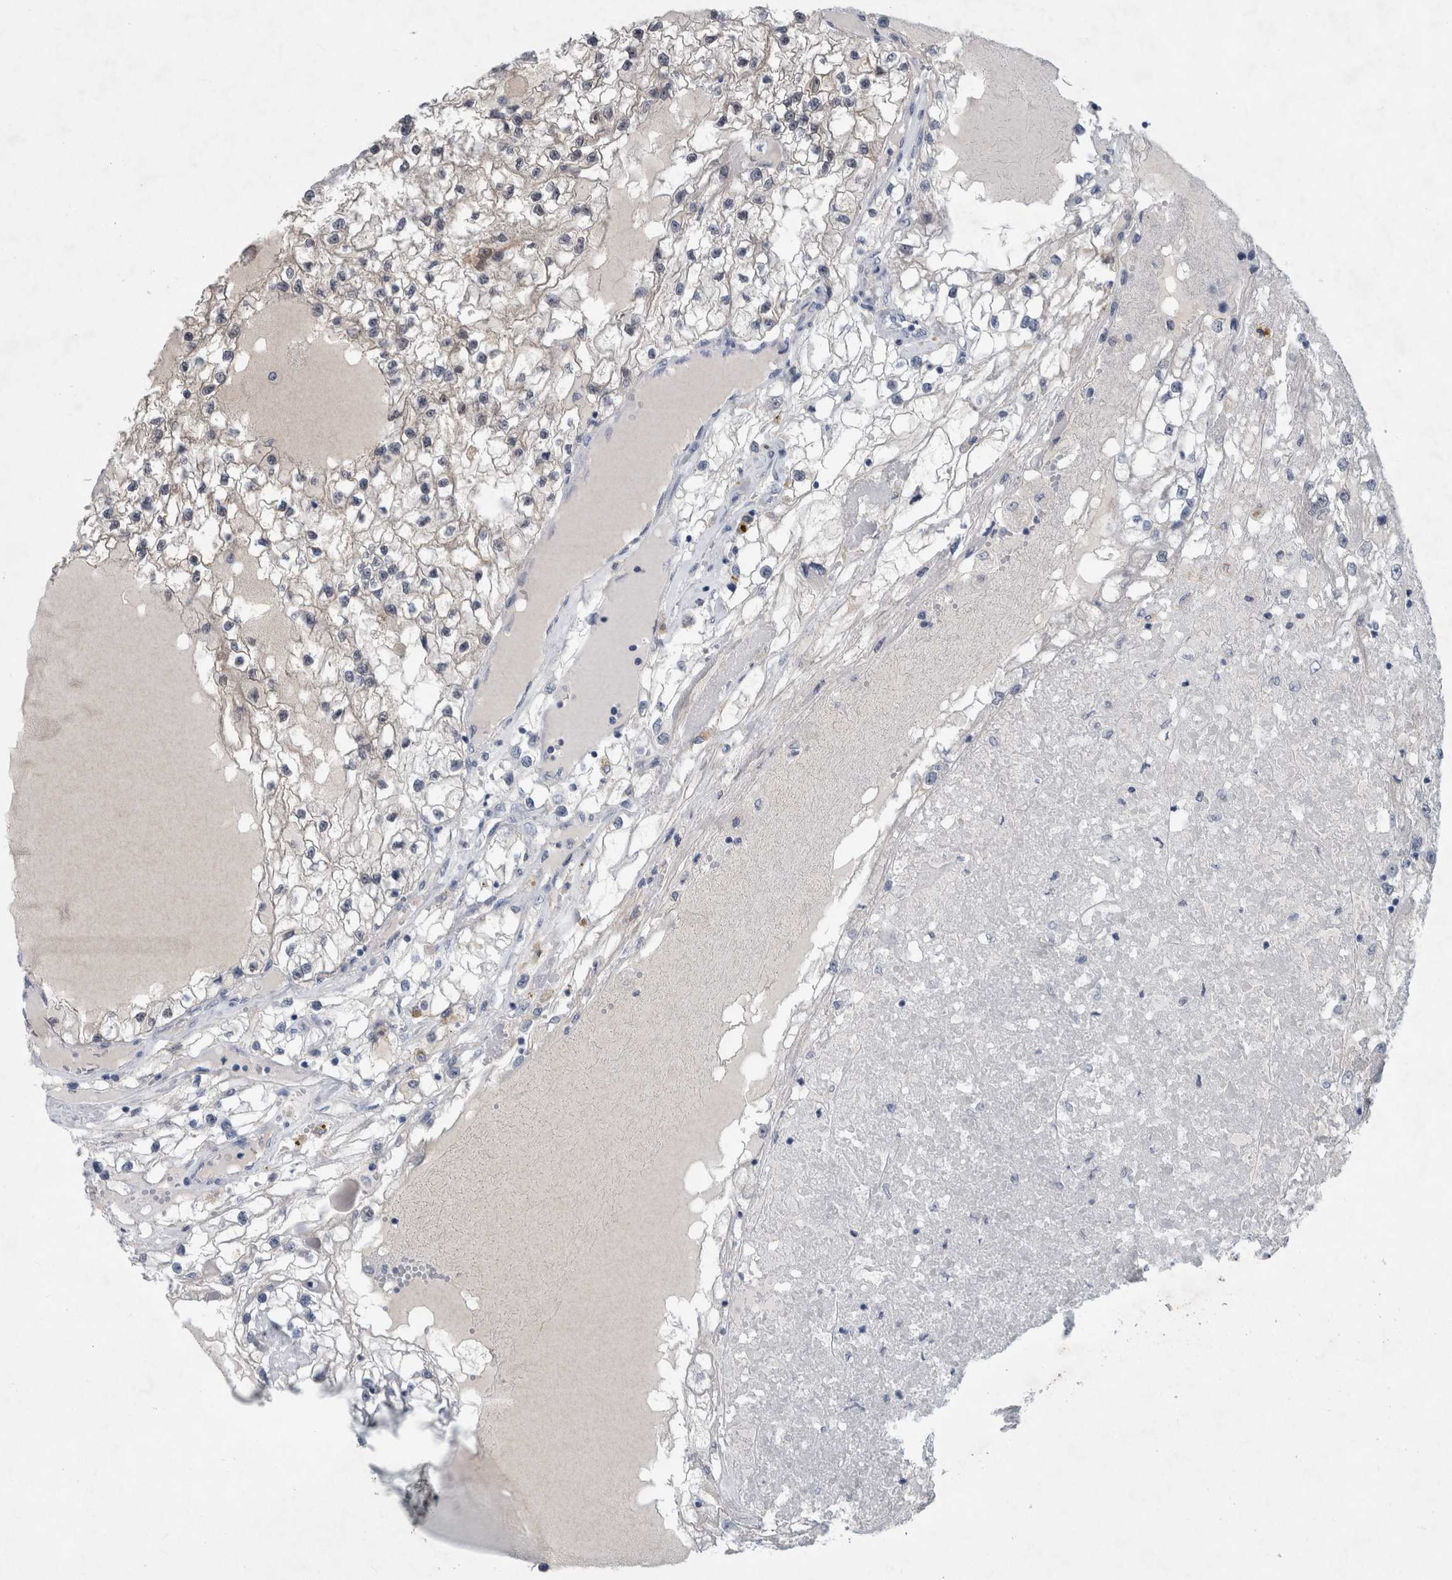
{"staining": {"intensity": "negative", "quantity": "none", "location": "none"}, "tissue": "renal cancer", "cell_type": "Tumor cells", "image_type": "cancer", "snomed": [{"axis": "morphology", "description": "Adenocarcinoma, NOS"}, {"axis": "topography", "description": "Kidney"}], "caption": "This is an immunohistochemistry photomicrograph of renal cancer. There is no staining in tumor cells.", "gene": "FAM83H", "patient": {"sex": "male", "age": 68}}